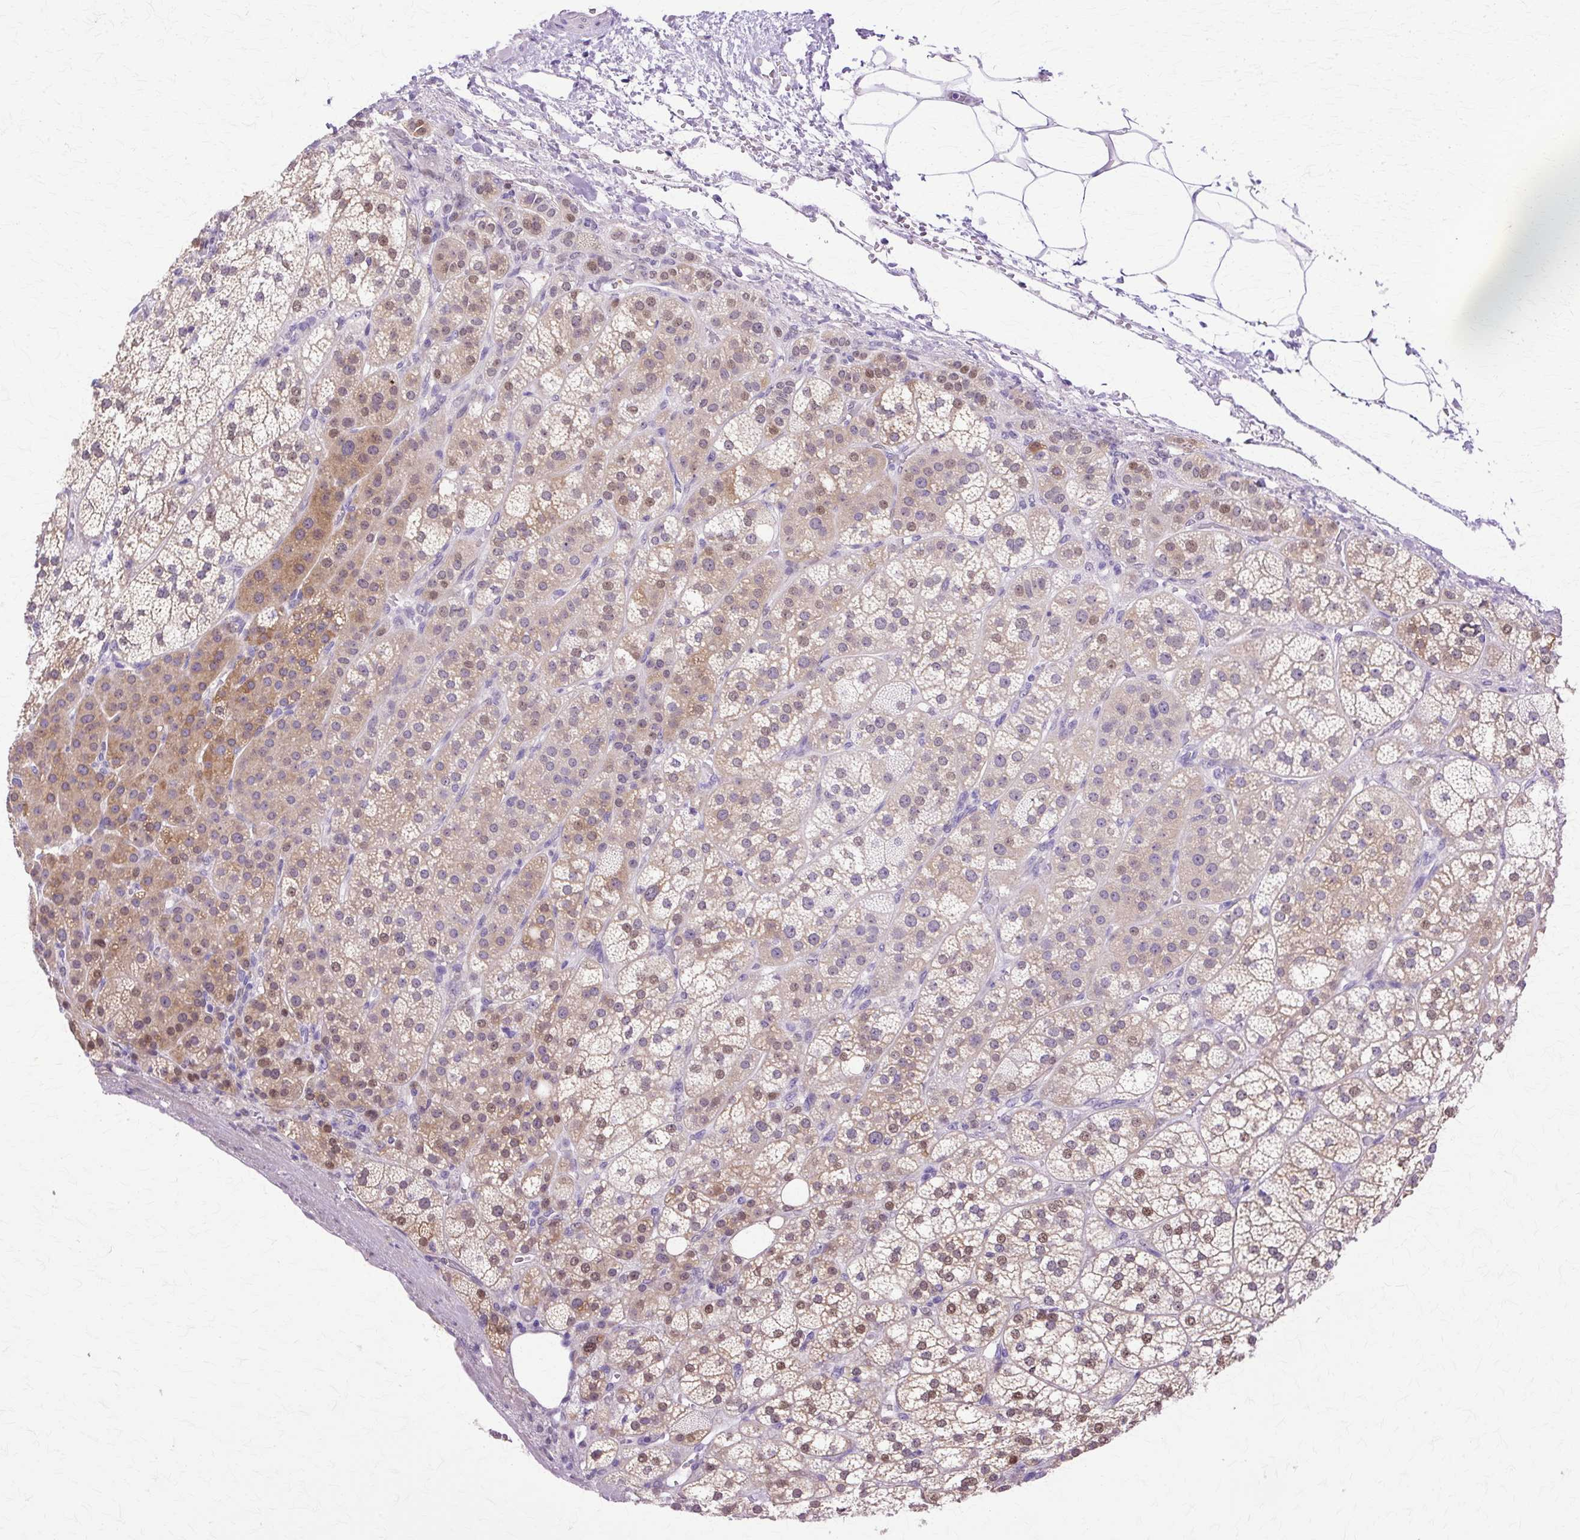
{"staining": {"intensity": "moderate", "quantity": "25%-75%", "location": "cytoplasmic/membranous,nuclear"}, "tissue": "adrenal gland", "cell_type": "Glandular cells", "image_type": "normal", "snomed": [{"axis": "morphology", "description": "Normal tissue, NOS"}, {"axis": "topography", "description": "Adrenal gland"}], "caption": "Glandular cells reveal medium levels of moderate cytoplasmic/membranous,nuclear expression in approximately 25%-75% of cells in benign human adrenal gland. The staining was performed using DAB, with brown indicating positive protein expression. Nuclei are stained blue with hematoxylin.", "gene": "HSPA1A", "patient": {"sex": "female", "age": 60}}